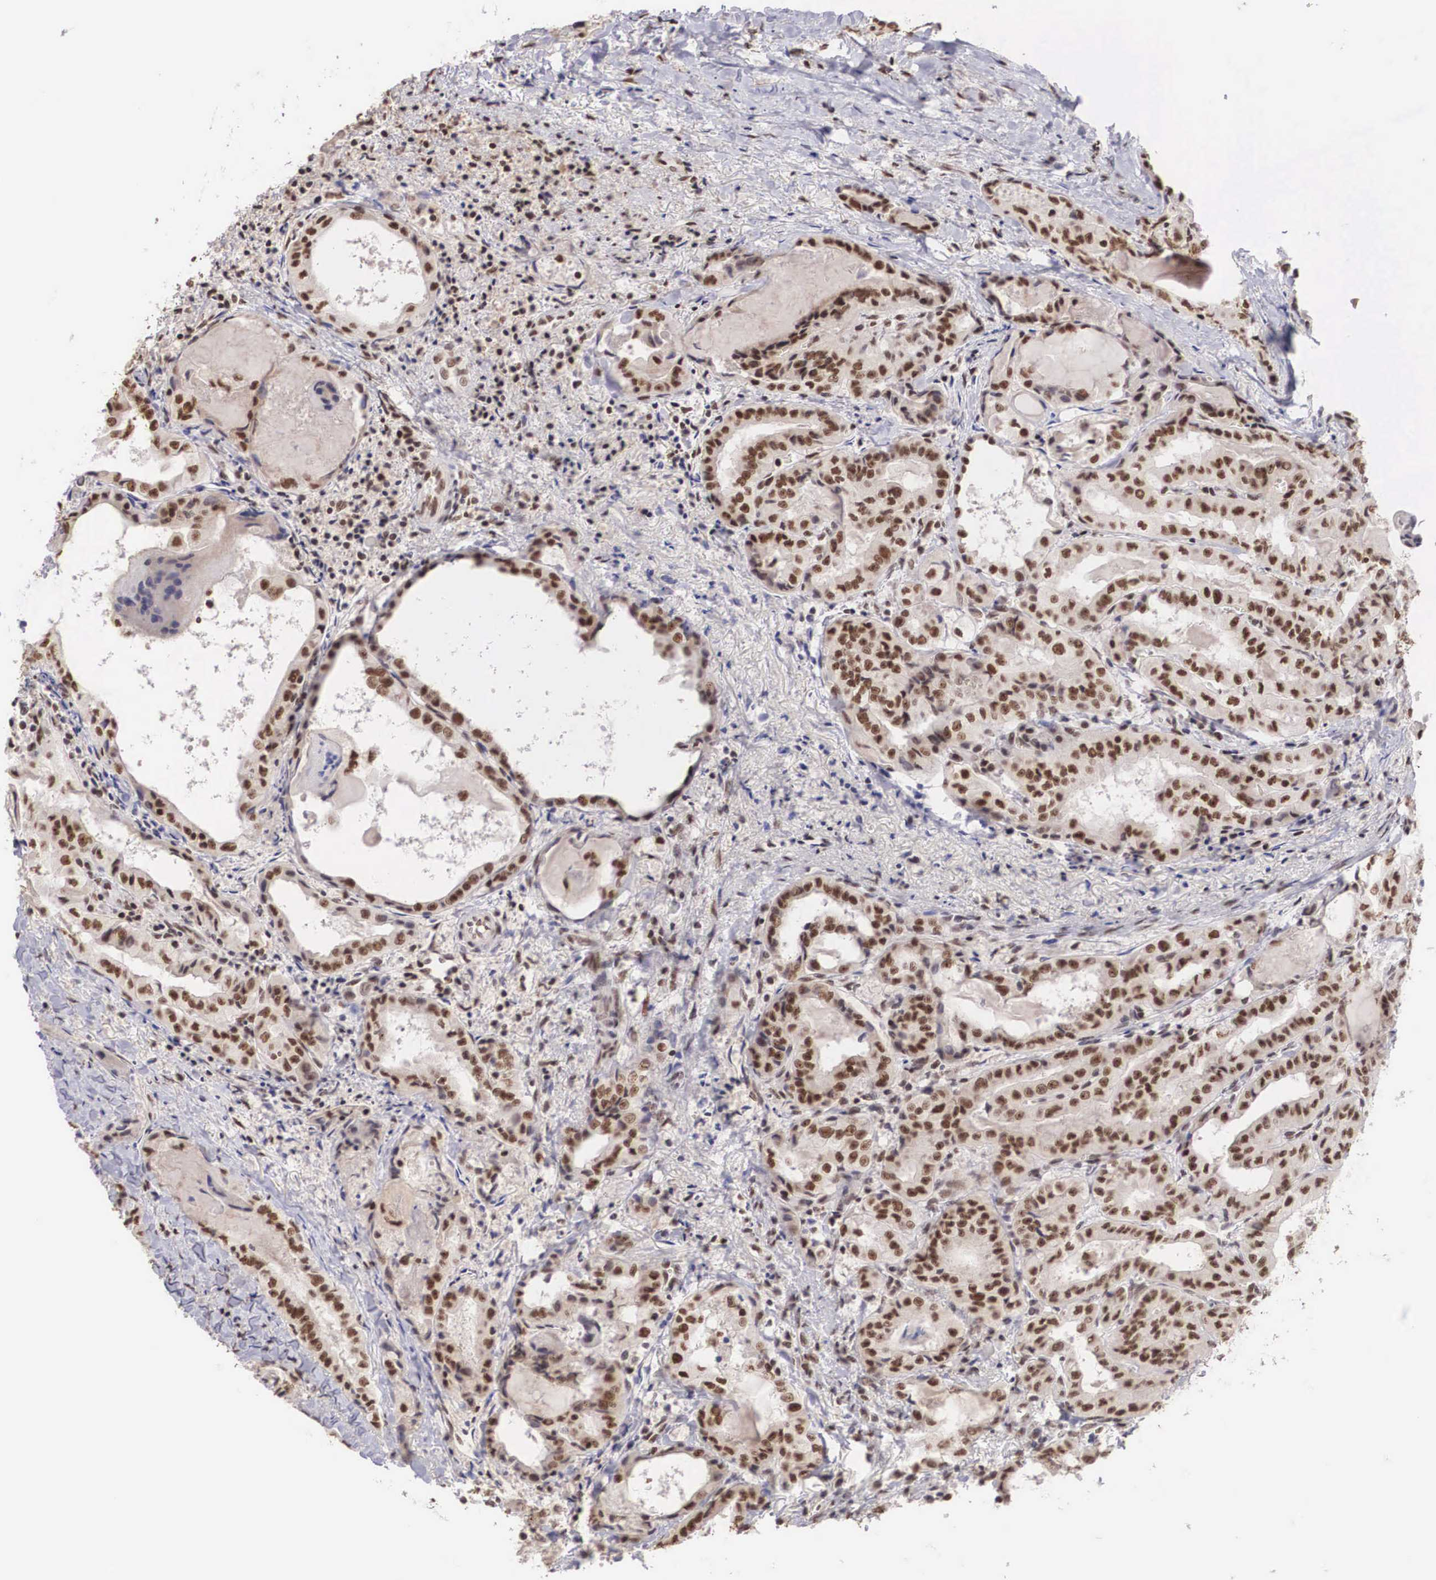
{"staining": {"intensity": "moderate", "quantity": ">75%", "location": "nuclear"}, "tissue": "thyroid cancer", "cell_type": "Tumor cells", "image_type": "cancer", "snomed": [{"axis": "morphology", "description": "Papillary adenocarcinoma, NOS"}, {"axis": "topography", "description": "Thyroid gland"}], "caption": "This photomicrograph exhibits immunohistochemistry (IHC) staining of human thyroid cancer, with medium moderate nuclear expression in about >75% of tumor cells.", "gene": "HTATSF1", "patient": {"sex": "female", "age": 71}}